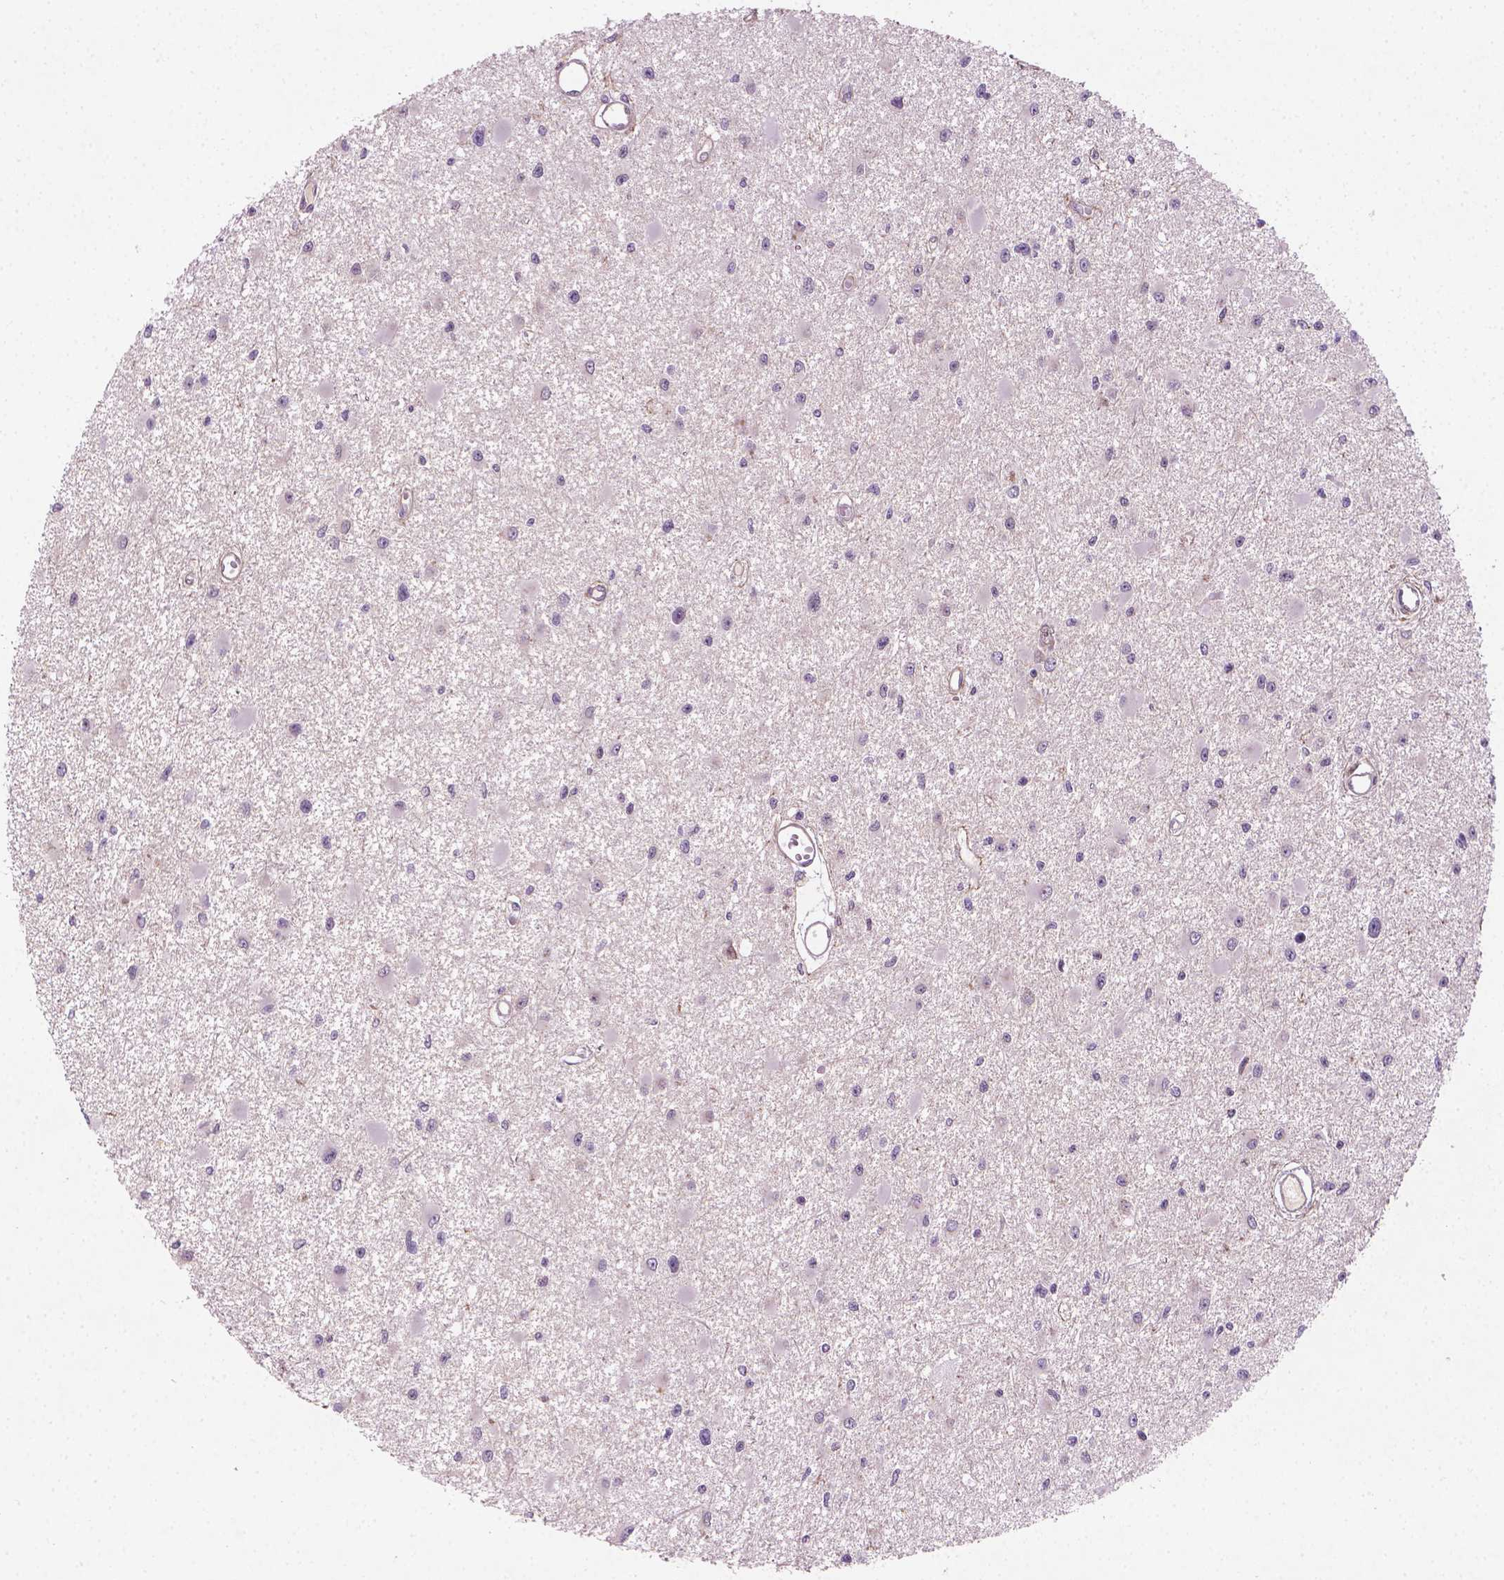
{"staining": {"intensity": "negative", "quantity": "none", "location": "none"}, "tissue": "glioma", "cell_type": "Tumor cells", "image_type": "cancer", "snomed": [{"axis": "morphology", "description": "Glioma, malignant, High grade"}, {"axis": "topography", "description": "Brain"}], "caption": "DAB (3,3'-diaminobenzidine) immunohistochemical staining of human glioma shows no significant positivity in tumor cells. The staining was performed using DAB to visualize the protein expression in brown, while the nuclei were stained in blue with hematoxylin (Magnification: 20x).", "gene": "TCHP", "patient": {"sex": "male", "age": 54}}